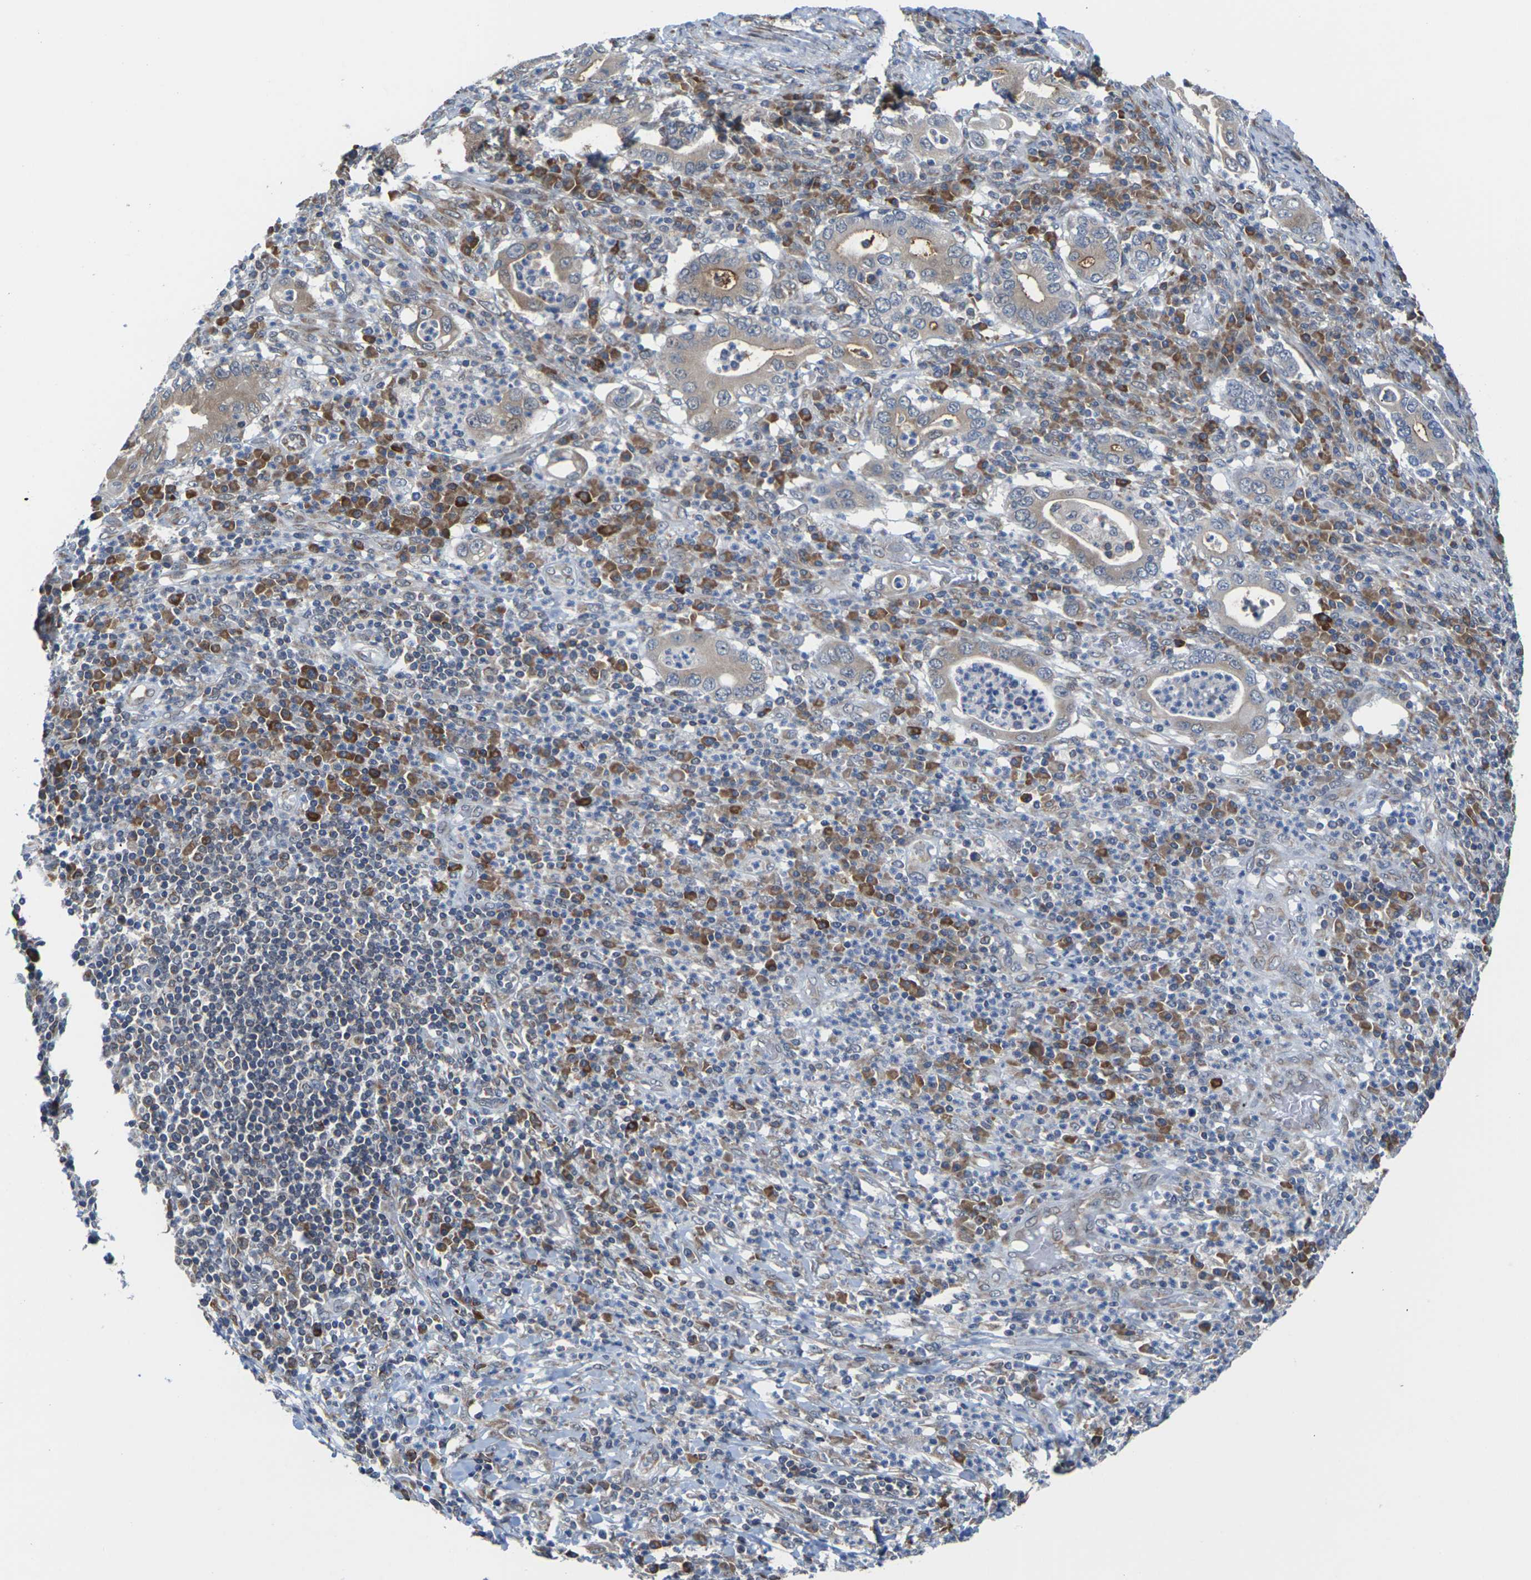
{"staining": {"intensity": "moderate", "quantity": "<25%", "location": "cytoplasmic/membranous"}, "tissue": "stomach cancer", "cell_type": "Tumor cells", "image_type": "cancer", "snomed": [{"axis": "morphology", "description": "Normal tissue, NOS"}, {"axis": "morphology", "description": "Adenocarcinoma, NOS"}, {"axis": "topography", "description": "Esophagus"}, {"axis": "topography", "description": "Stomach, upper"}, {"axis": "topography", "description": "Peripheral nerve tissue"}], "caption": "Approximately <25% of tumor cells in stomach adenocarcinoma demonstrate moderate cytoplasmic/membranous protein expression as visualized by brown immunohistochemical staining.", "gene": "PDZK1IP1", "patient": {"sex": "male", "age": 62}}